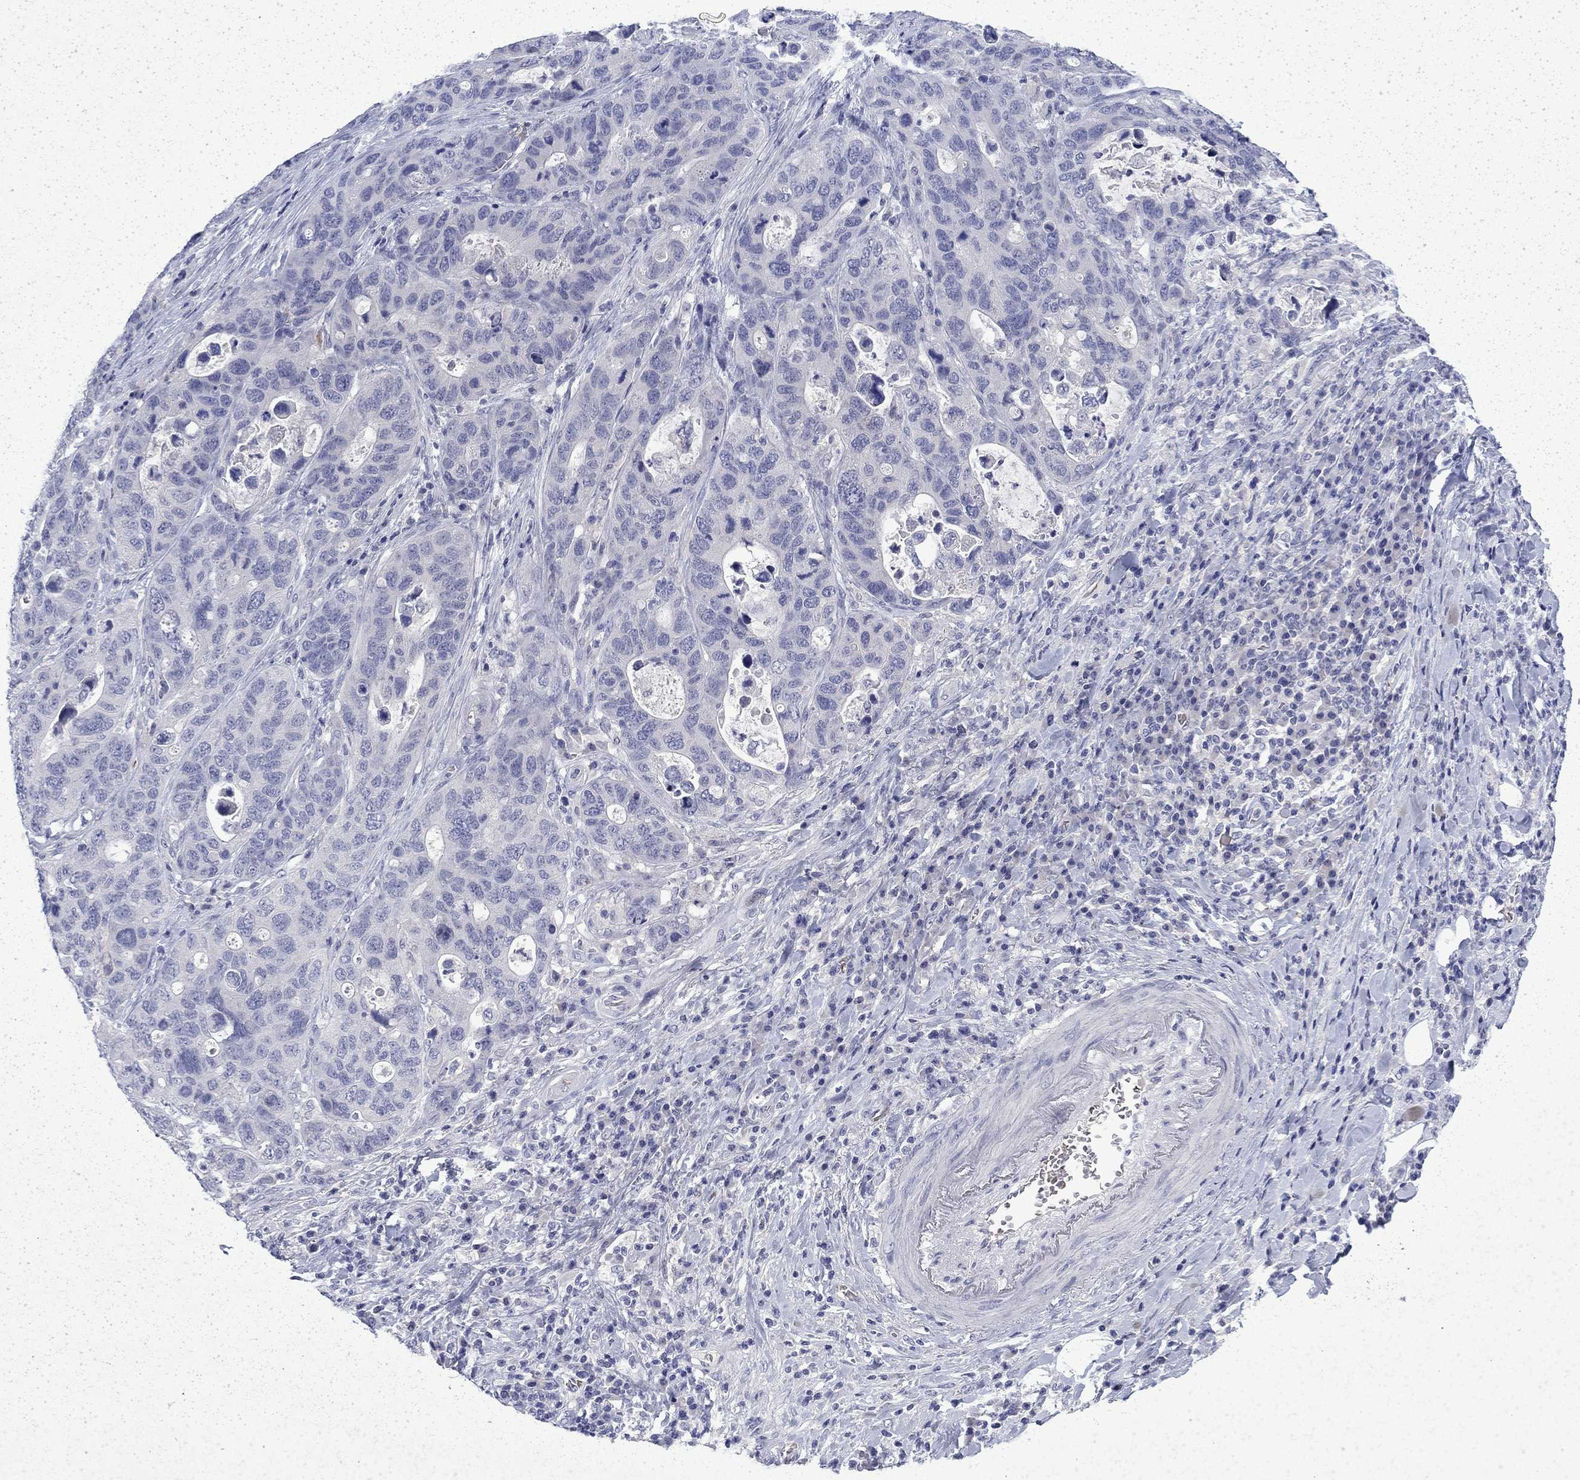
{"staining": {"intensity": "negative", "quantity": "none", "location": "none"}, "tissue": "stomach cancer", "cell_type": "Tumor cells", "image_type": "cancer", "snomed": [{"axis": "morphology", "description": "Adenocarcinoma, NOS"}, {"axis": "topography", "description": "Stomach"}], "caption": "DAB (3,3'-diaminobenzidine) immunohistochemical staining of stomach adenocarcinoma reveals no significant positivity in tumor cells.", "gene": "ENPP6", "patient": {"sex": "male", "age": 54}}